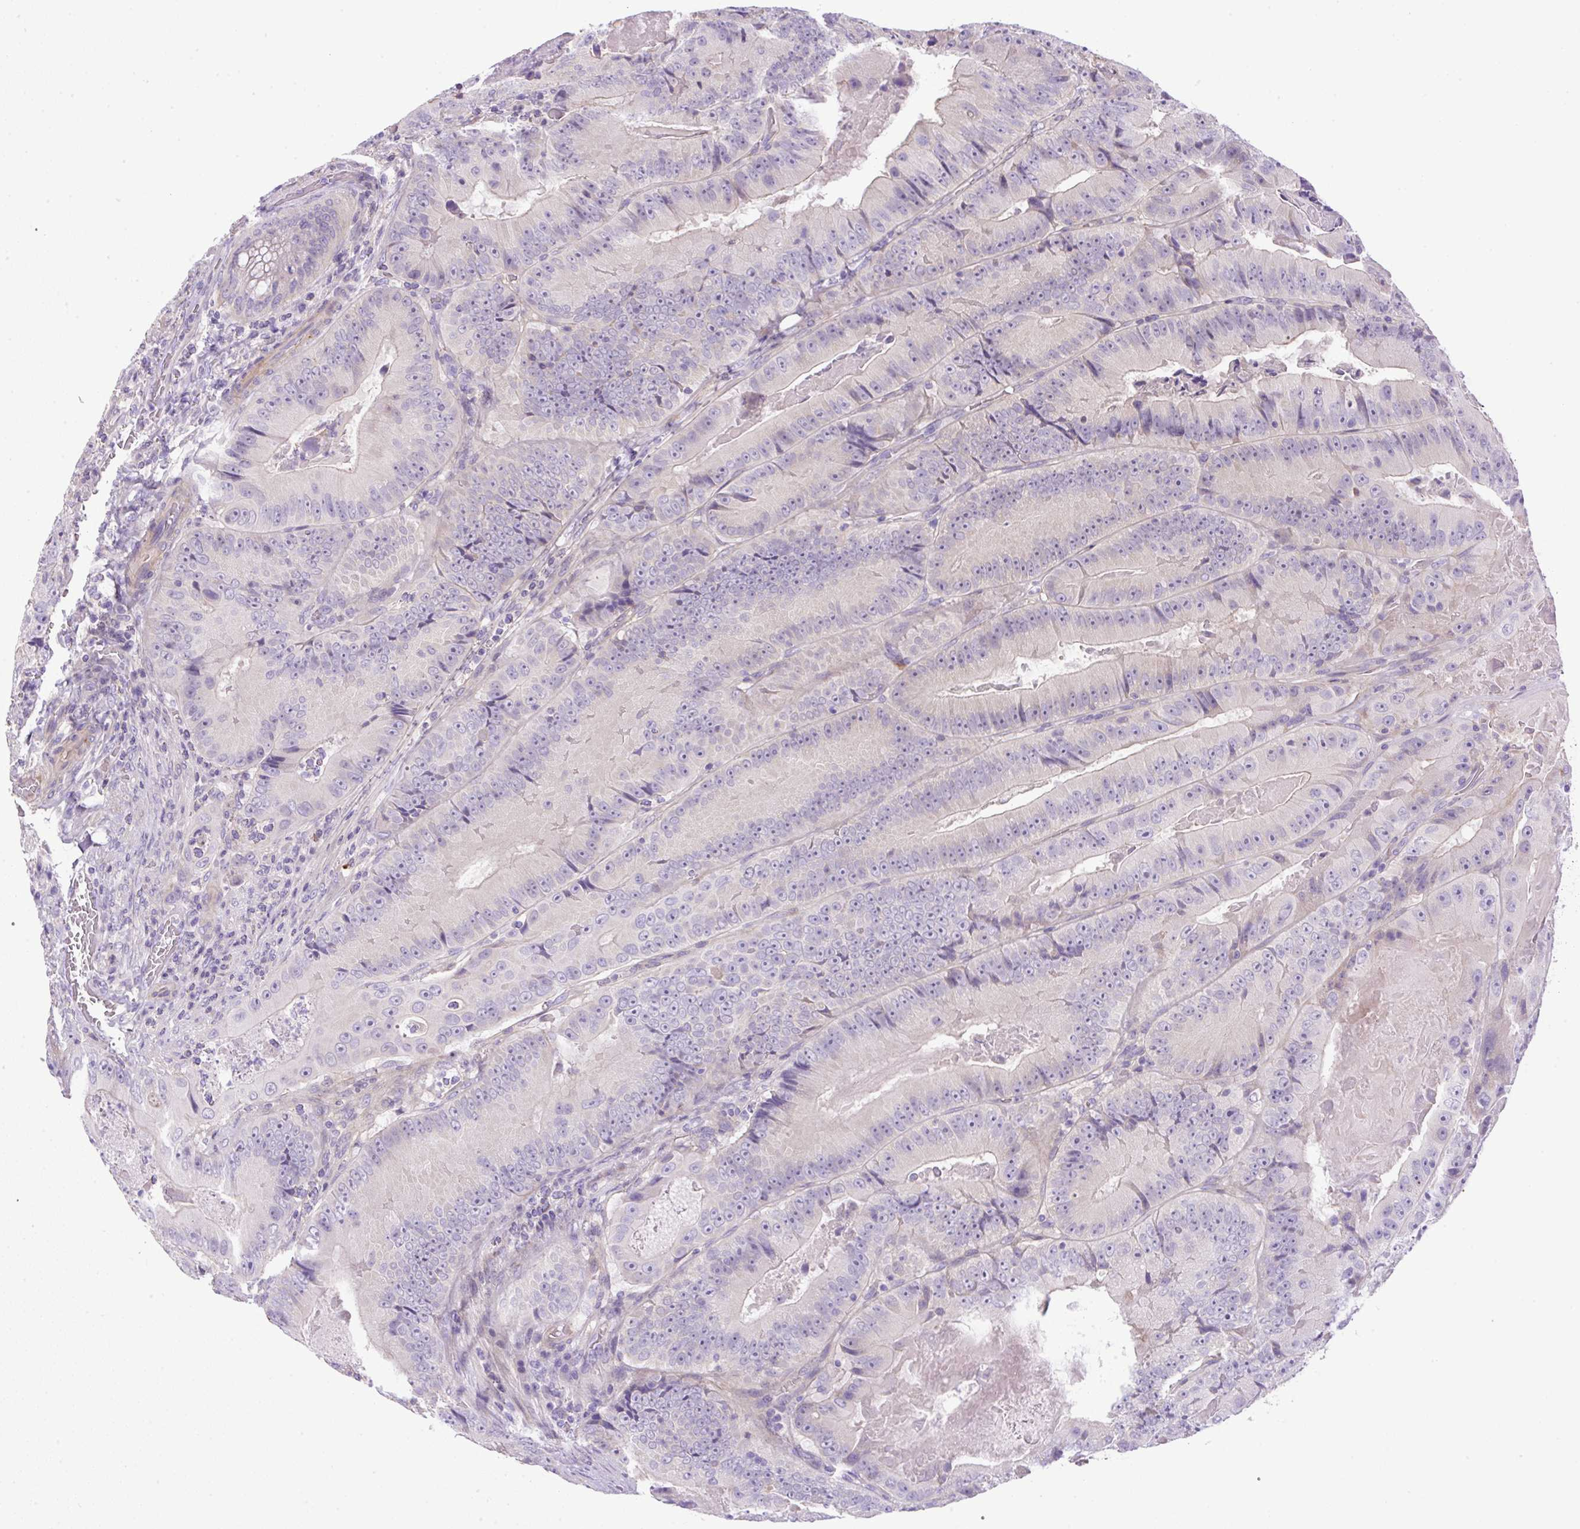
{"staining": {"intensity": "negative", "quantity": "none", "location": "none"}, "tissue": "colorectal cancer", "cell_type": "Tumor cells", "image_type": "cancer", "snomed": [{"axis": "morphology", "description": "Adenocarcinoma, NOS"}, {"axis": "topography", "description": "Colon"}], "caption": "An image of human colorectal adenocarcinoma is negative for staining in tumor cells.", "gene": "NPTN", "patient": {"sex": "female", "age": 86}}